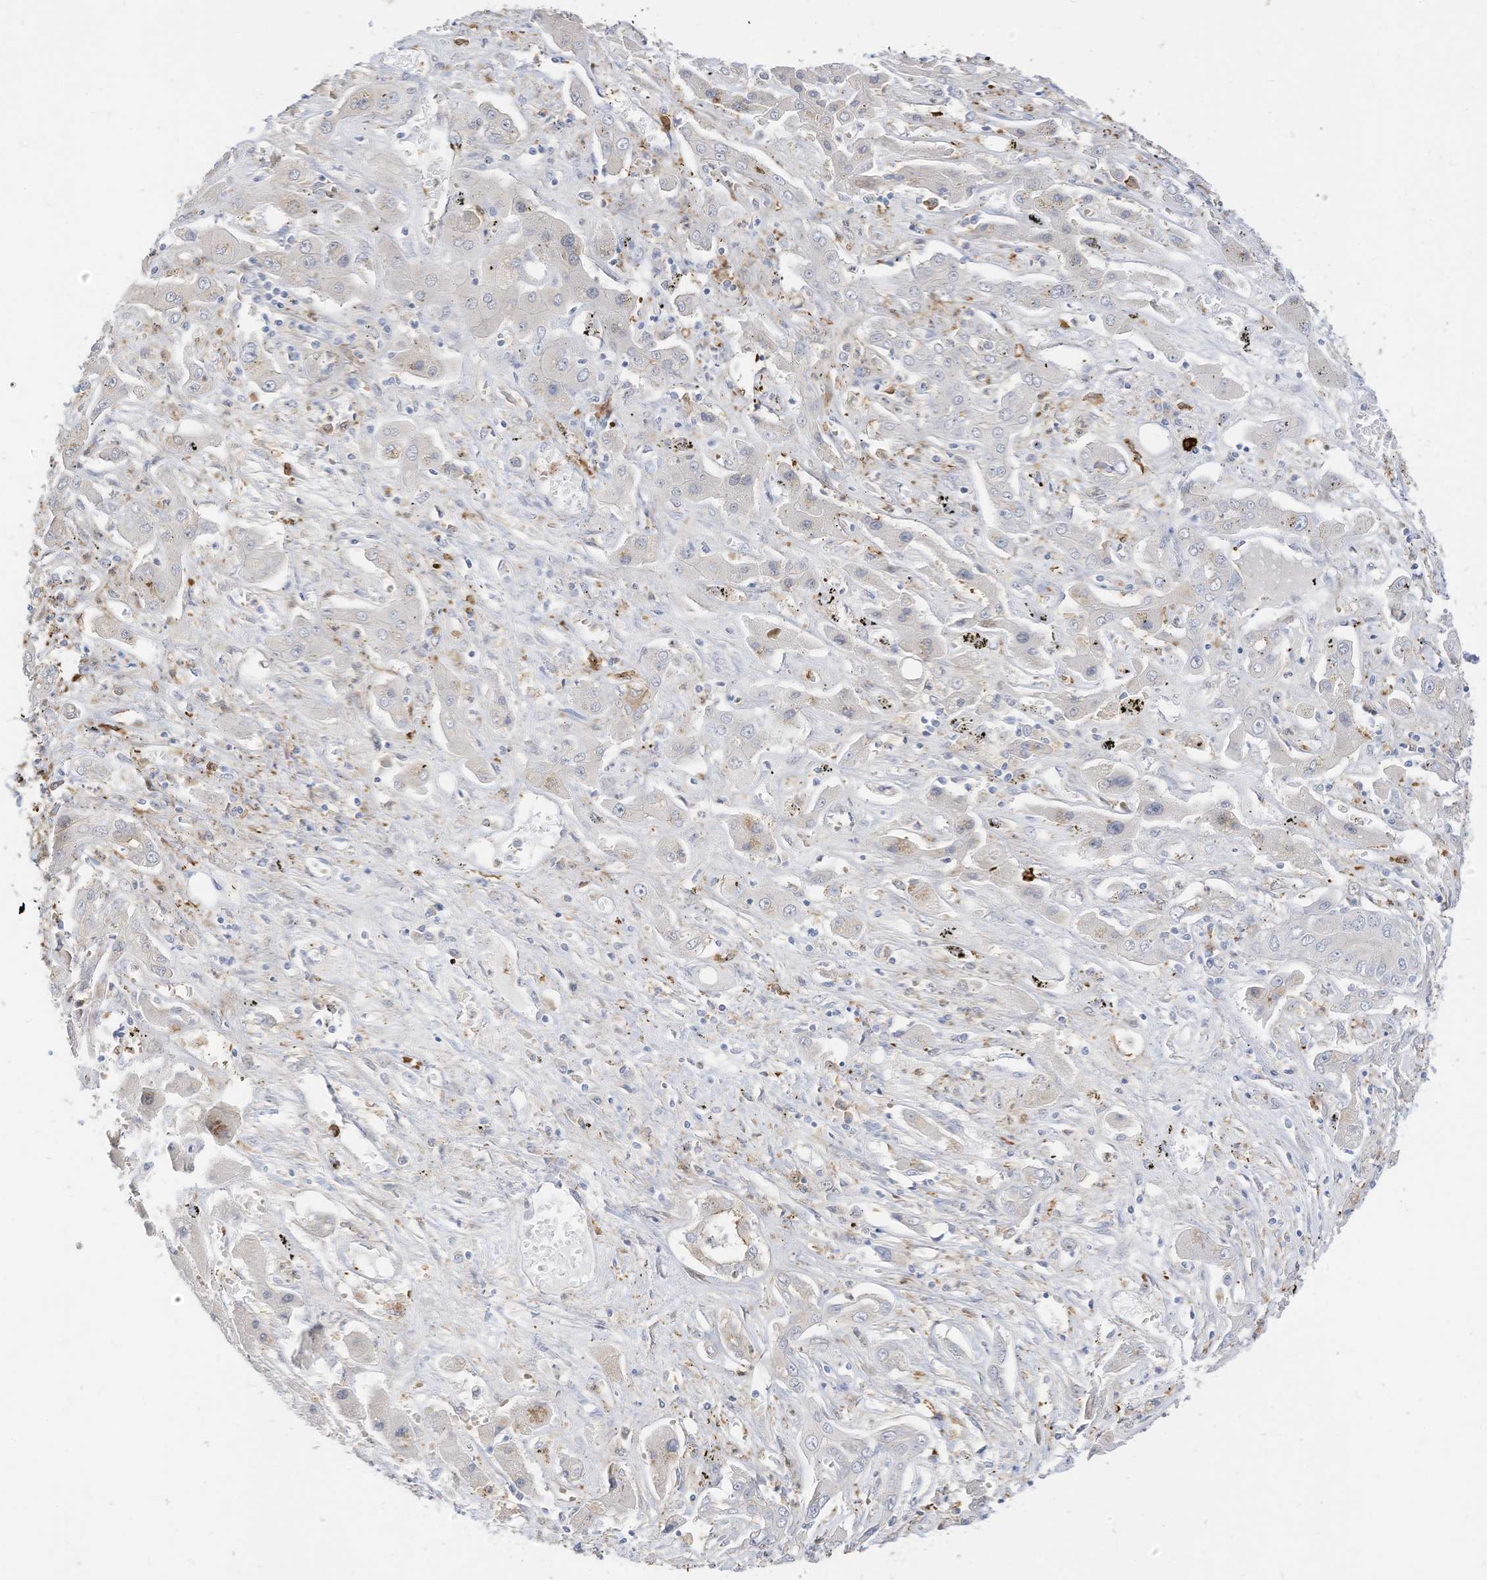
{"staining": {"intensity": "negative", "quantity": "none", "location": "none"}, "tissue": "liver cancer", "cell_type": "Tumor cells", "image_type": "cancer", "snomed": [{"axis": "morphology", "description": "Cholangiocarcinoma"}, {"axis": "topography", "description": "Liver"}], "caption": "Protein analysis of liver cholangiocarcinoma shows no significant expression in tumor cells. (Stains: DAB (3,3'-diaminobenzidine) IHC with hematoxylin counter stain, Microscopy: brightfield microscopy at high magnification).", "gene": "ATP13A1", "patient": {"sex": "male", "age": 67}}